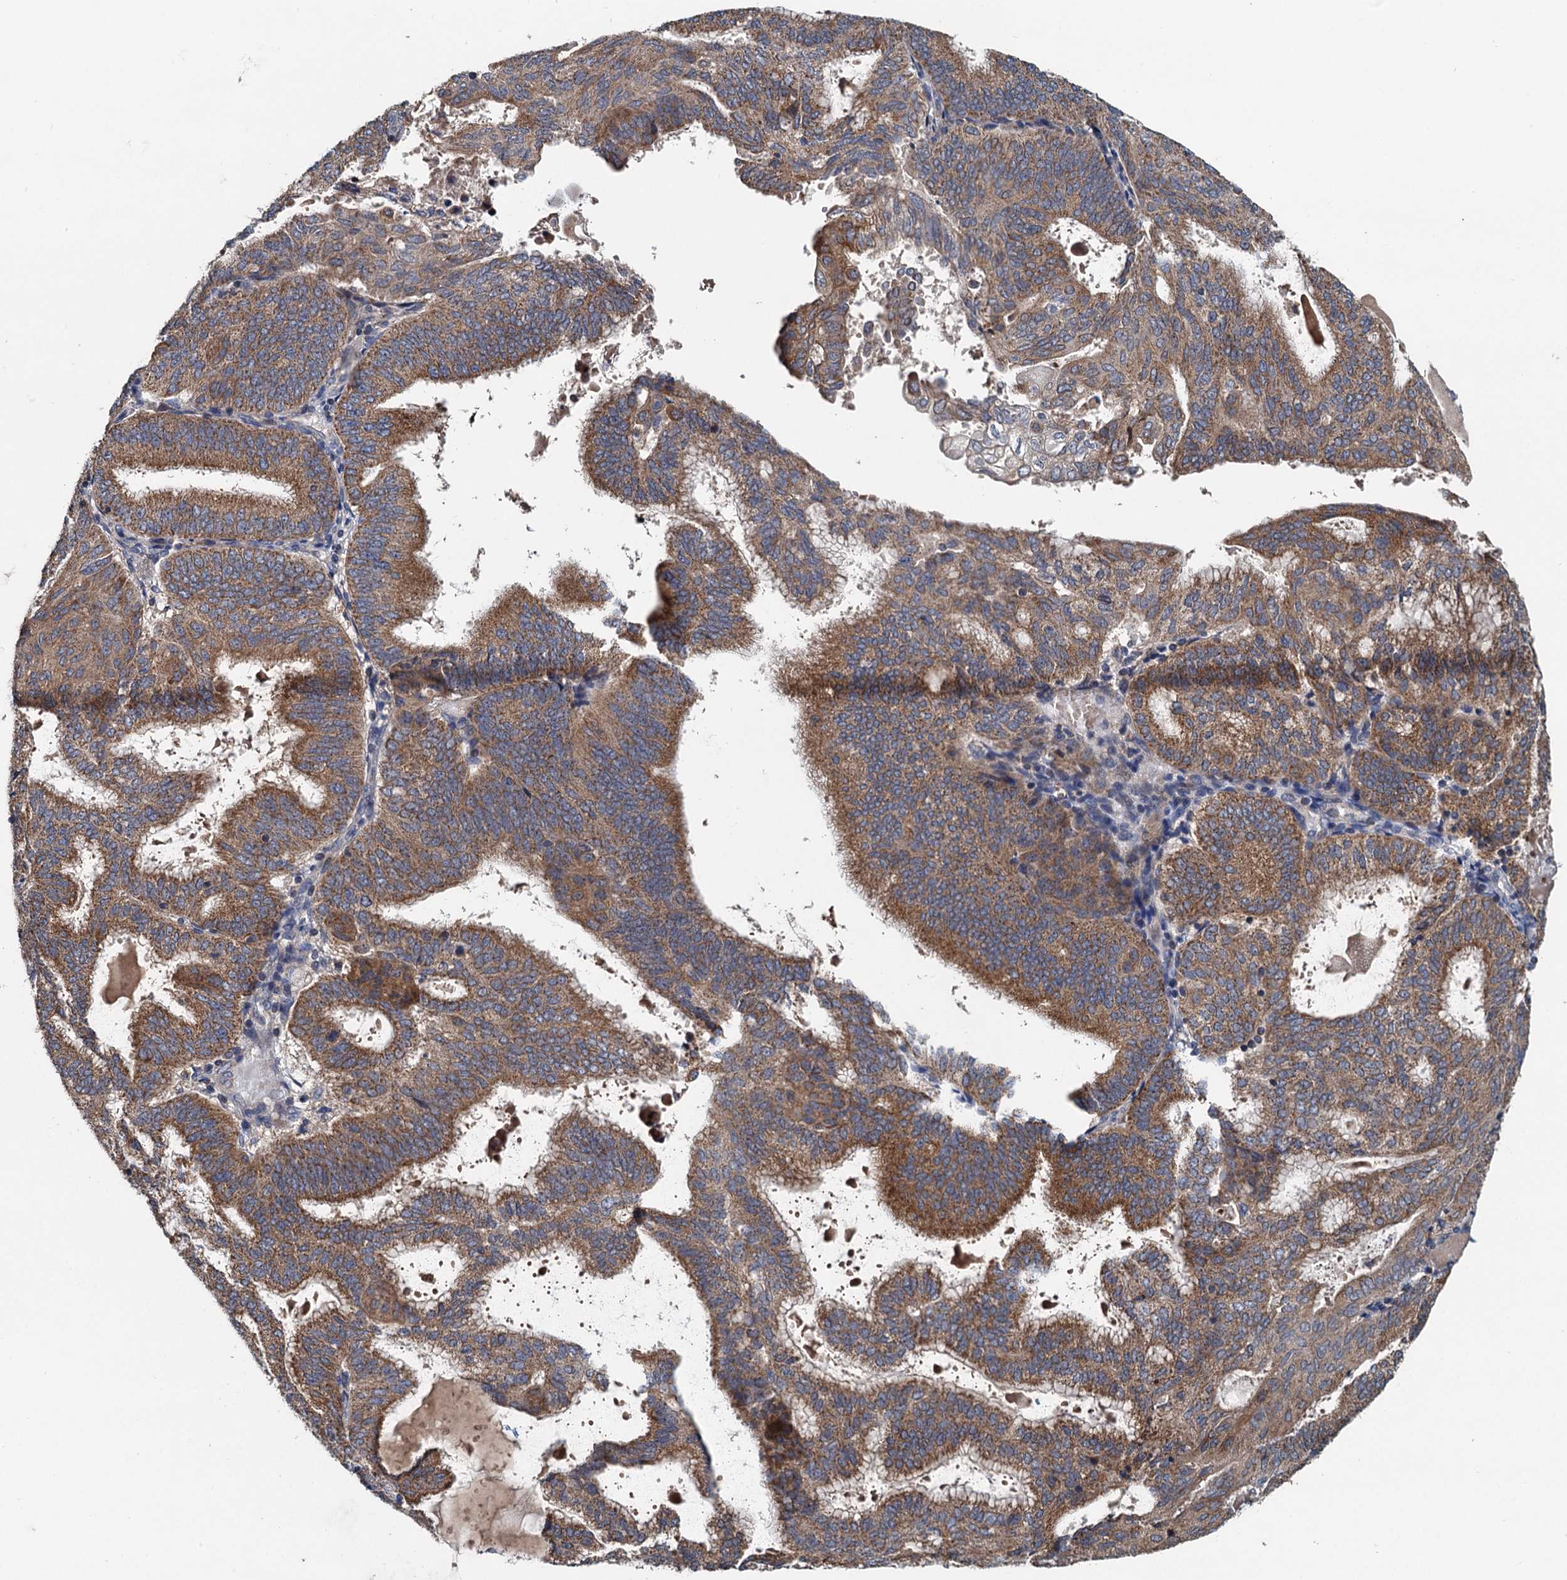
{"staining": {"intensity": "moderate", "quantity": ">75%", "location": "cytoplasmic/membranous"}, "tissue": "endometrial cancer", "cell_type": "Tumor cells", "image_type": "cancer", "snomed": [{"axis": "morphology", "description": "Adenocarcinoma, NOS"}, {"axis": "topography", "description": "Endometrium"}], "caption": "The photomicrograph exhibits staining of endometrial cancer (adenocarcinoma), revealing moderate cytoplasmic/membranous protein staining (brown color) within tumor cells.", "gene": "OTUB1", "patient": {"sex": "female", "age": 49}}